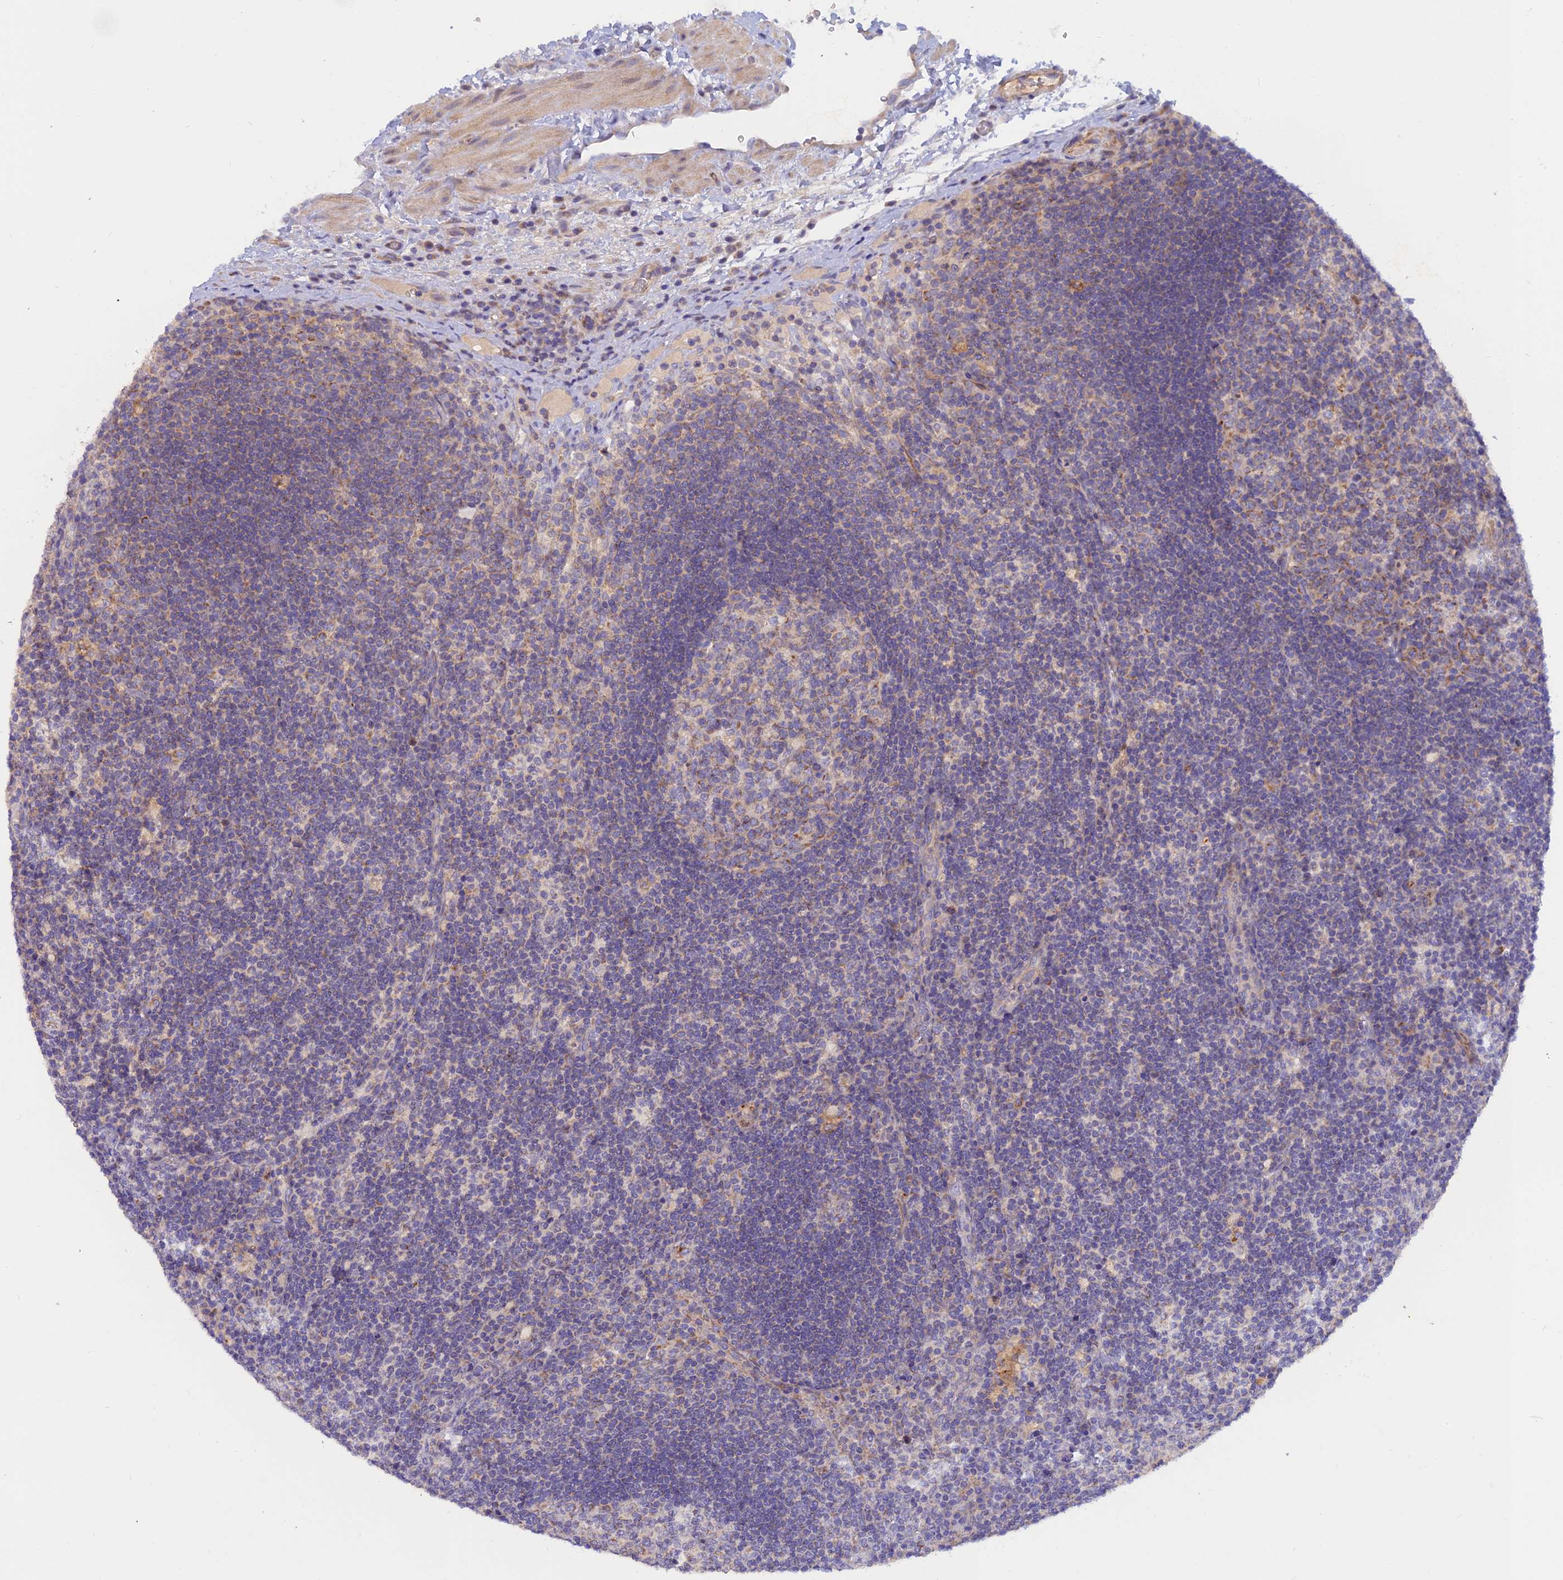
{"staining": {"intensity": "weak", "quantity": "25%-75%", "location": "cytoplasmic/membranous"}, "tissue": "lymph node", "cell_type": "Germinal center cells", "image_type": "normal", "snomed": [{"axis": "morphology", "description": "Normal tissue, NOS"}, {"axis": "topography", "description": "Lymph node"}], "caption": "This is a histology image of IHC staining of normal lymph node, which shows weak staining in the cytoplasmic/membranous of germinal center cells.", "gene": "CACNA1B", "patient": {"sex": "male", "age": 58}}